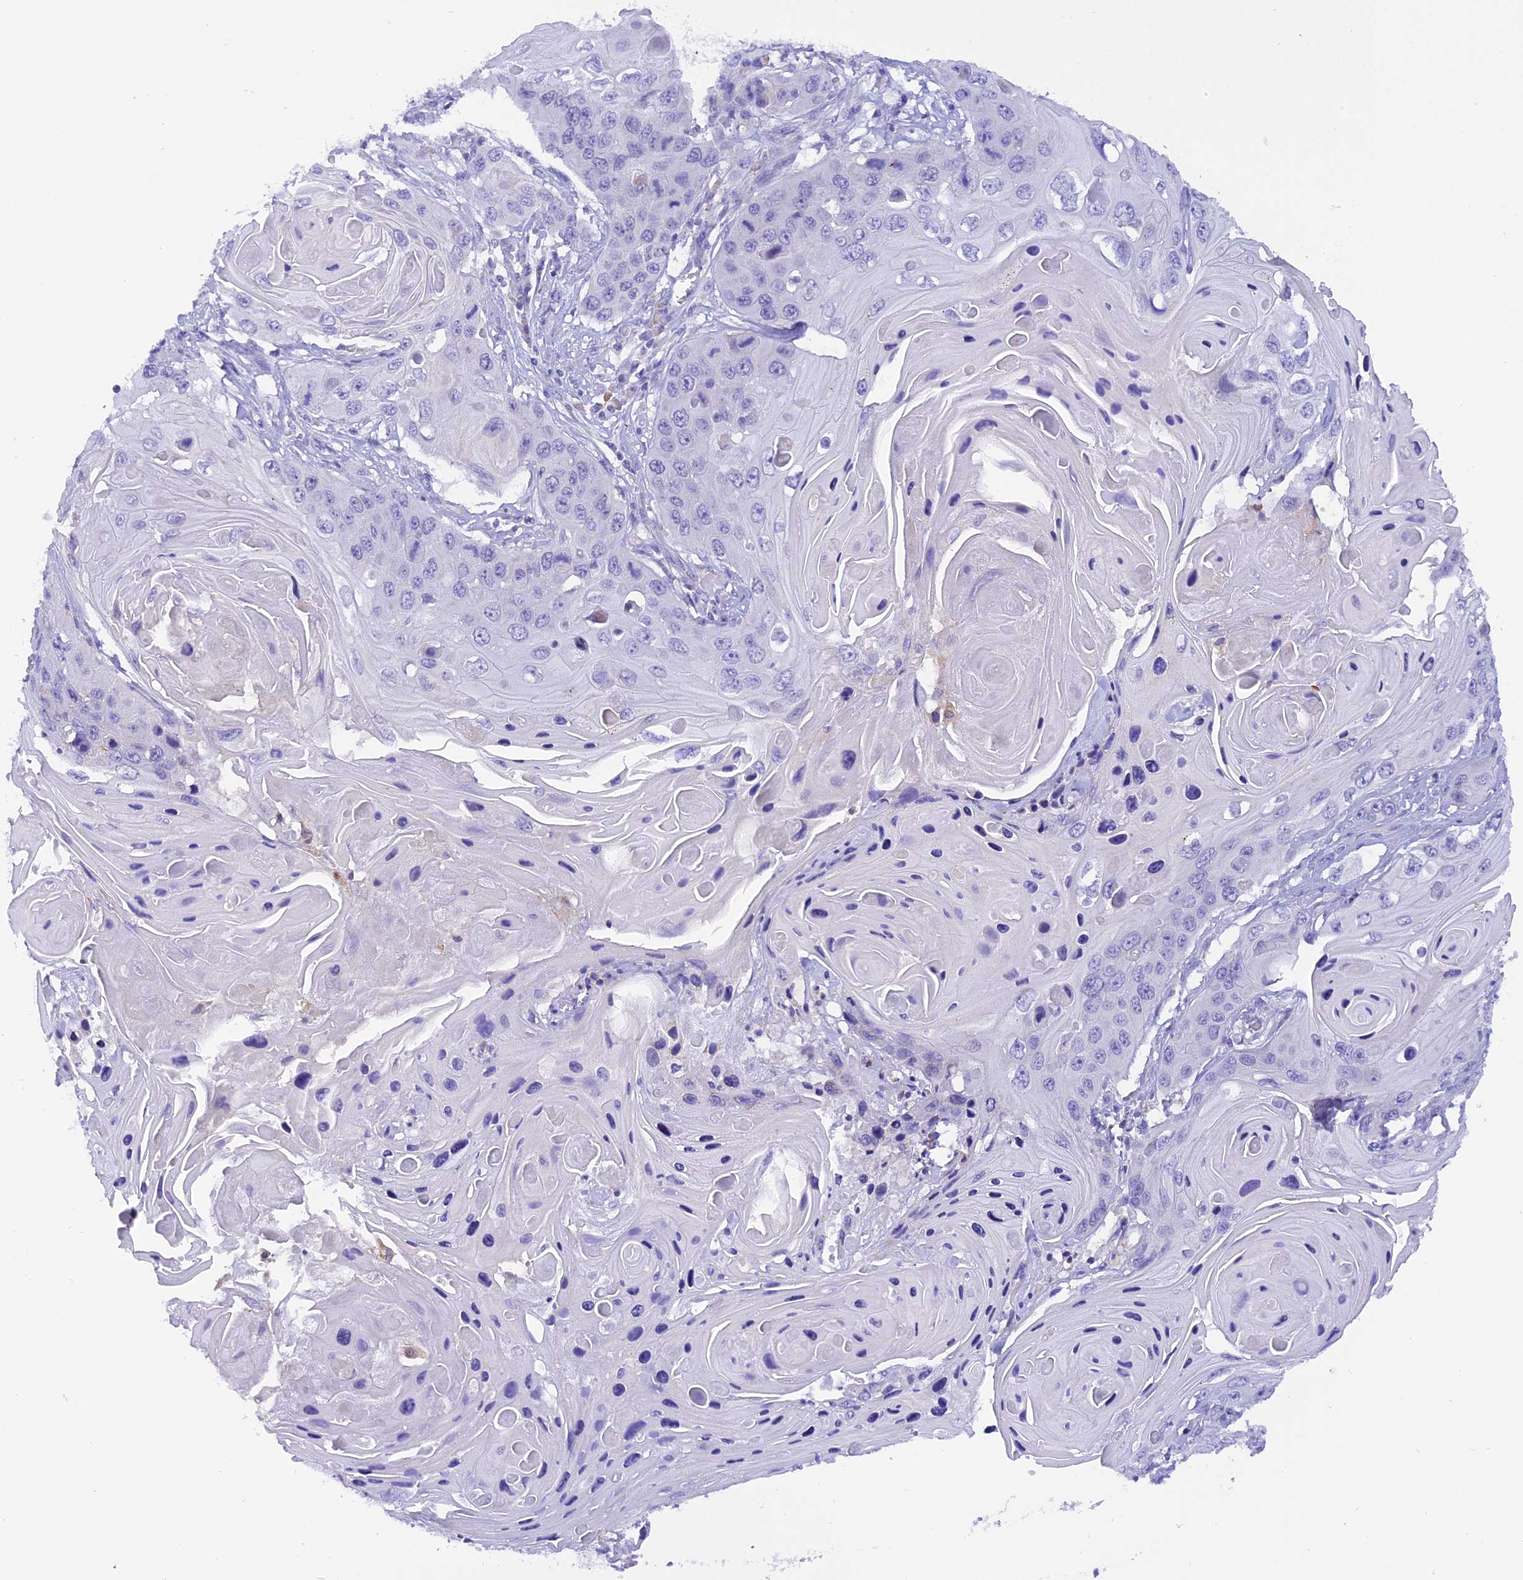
{"staining": {"intensity": "negative", "quantity": "none", "location": "none"}, "tissue": "skin cancer", "cell_type": "Tumor cells", "image_type": "cancer", "snomed": [{"axis": "morphology", "description": "Squamous cell carcinoma, NOS"}, {"axis": "topography", "description": "Skin"}], "caption": "A high-resolution histopathology image shows IHC staining of skin cancer (squamous cell carcinoma), which shows no significant staining in tumor cells.", "gene": "COL6A5", "patient": {"sex": "male", "age": 55}}